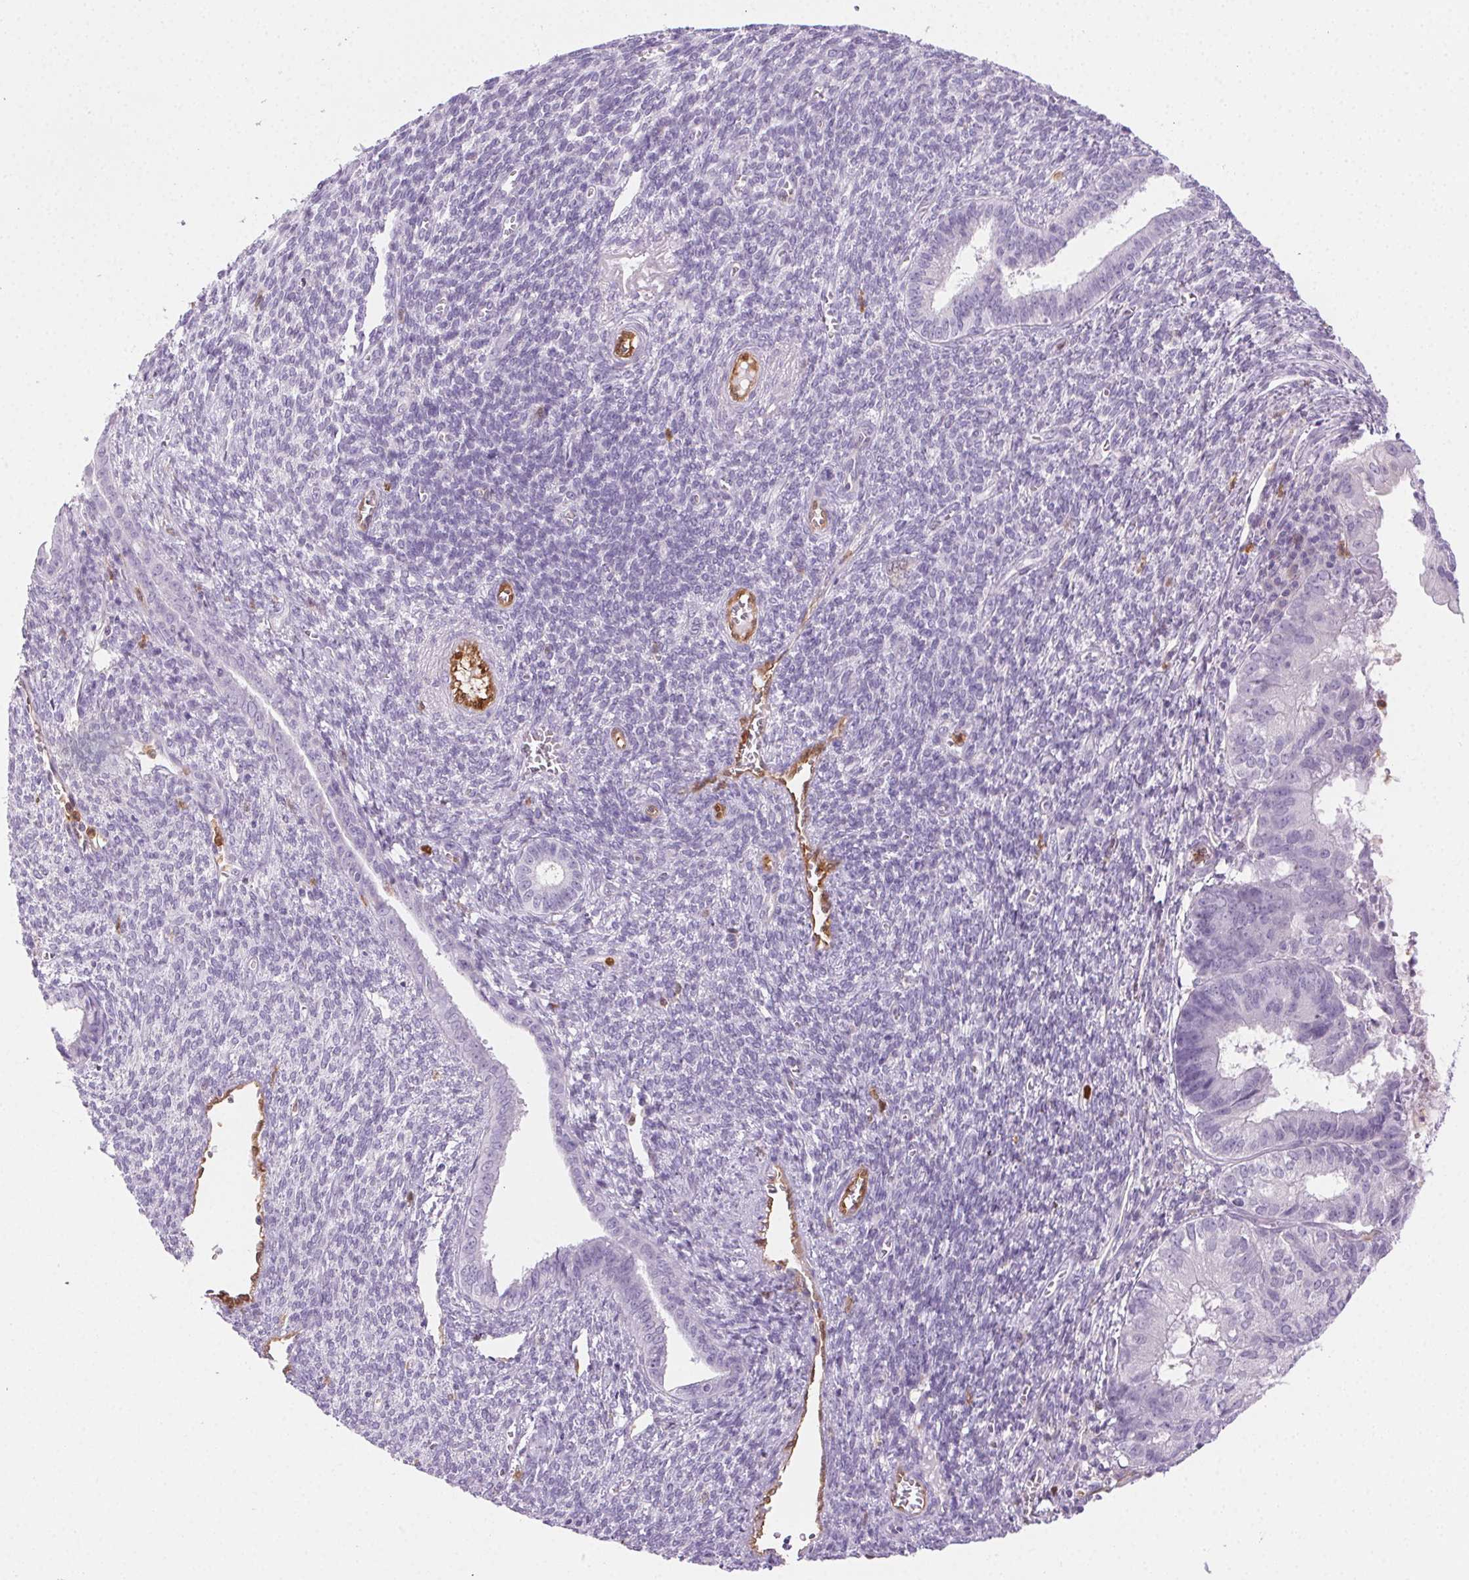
{"staining": {"intensity": "negative", "quantity": "none", "location": "none"}, "tissue": "endometrial cancer", "cell_type": "Tumor cells", "image_type": "cancer", "snomed": [{"axis": "morphology", "description": "Adenocarcinoma, NOS"}, {"axis": "topography", "description": "Endometrium"}], "caption": "The immunohistochemistry micrograph has no significant expression in tumor cells of endometrial cancer tissue.", "gene": "TMEM45A", "patient": {"sex": "female", "age": 86}}